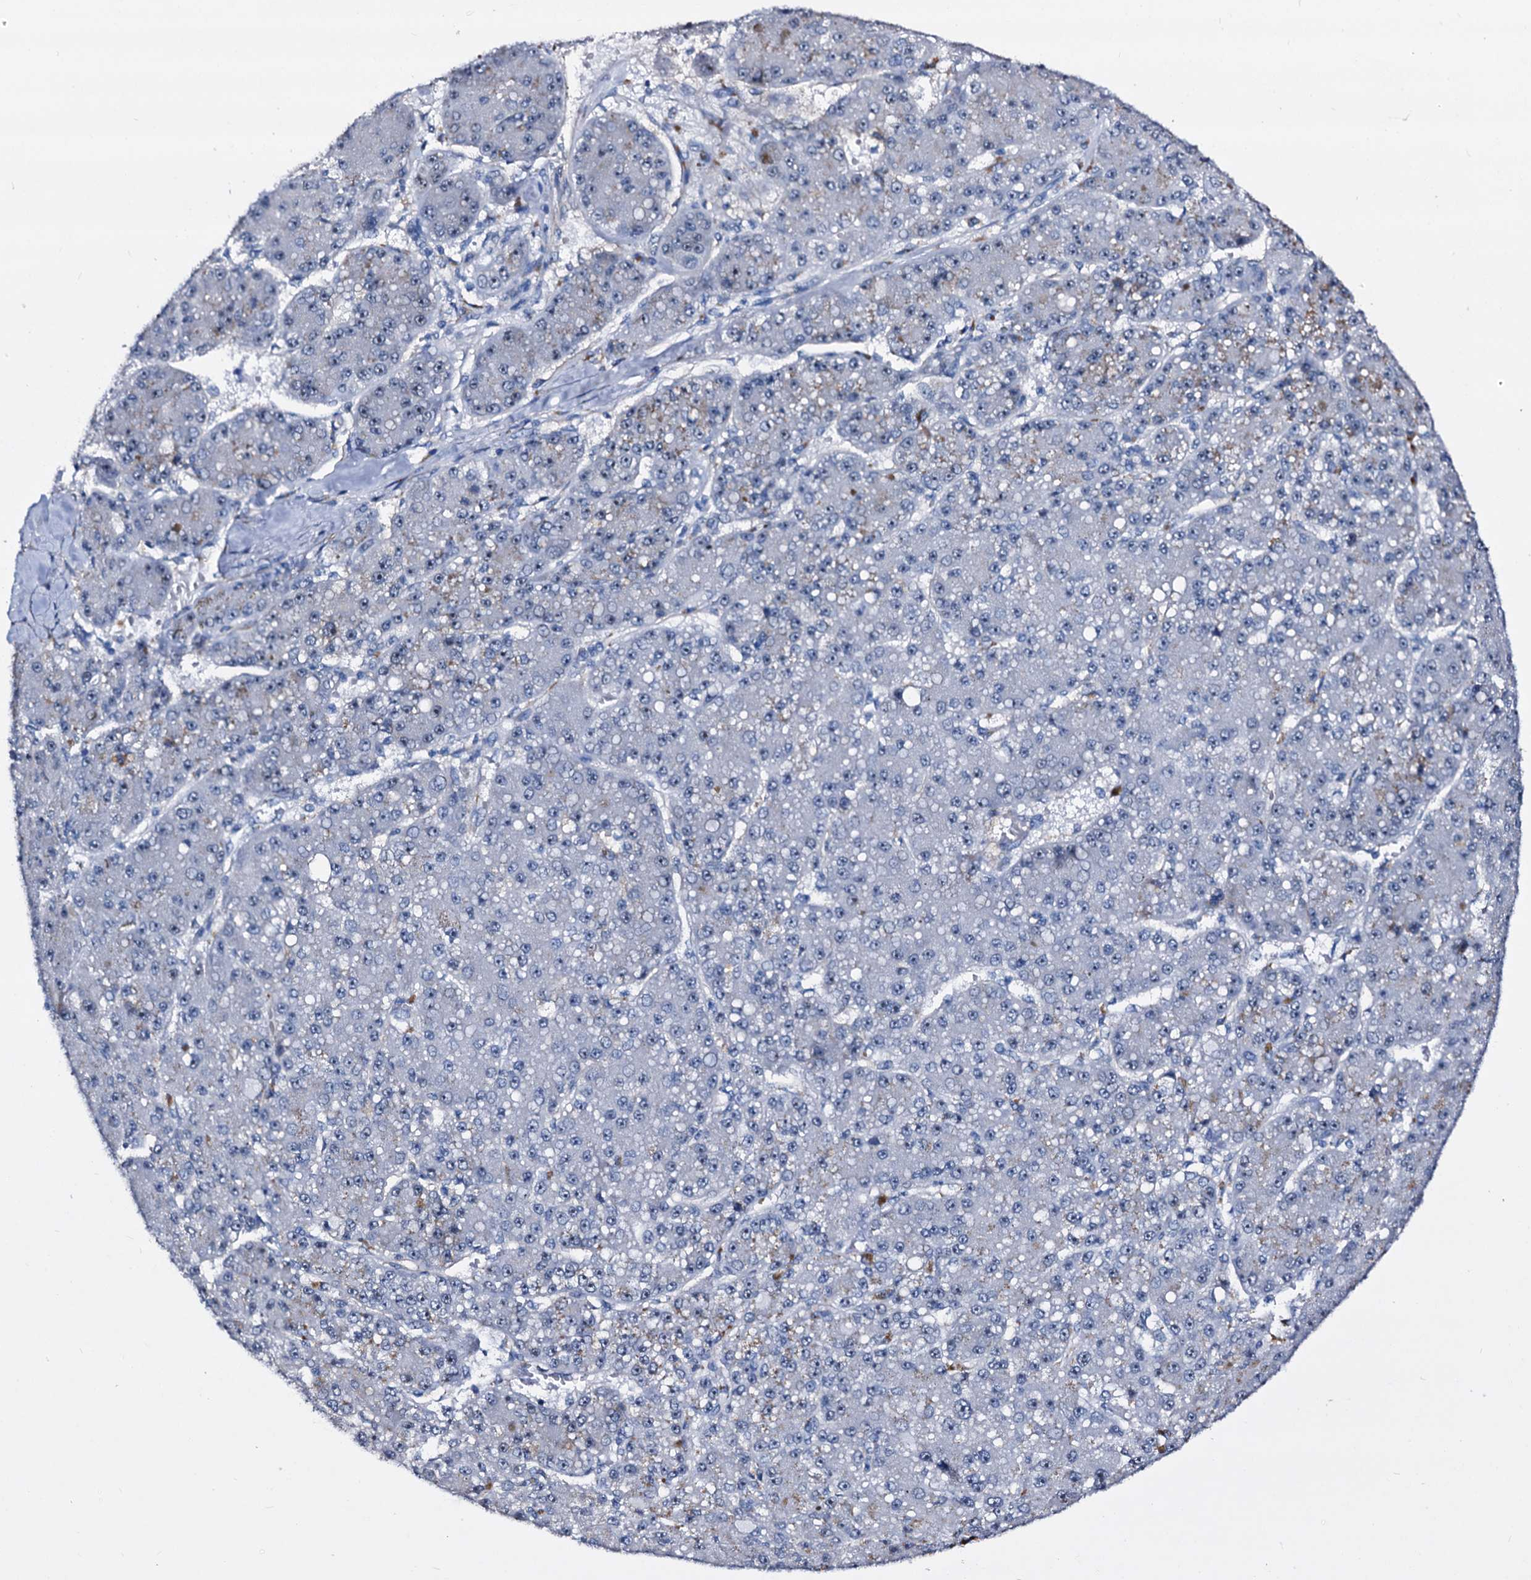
{"staining": {"intensity": "negative", "quantity": "none", "location": "none"}, "tissue": "liver cancer", "cell_type": "Tumor cells", "image_type": "cancer", "snomed": [{"axis": "morphology", "description": "Carcinoma, Hepatocellular, NOS"}, {"axis": "topography", "description": "Liver"}], "caption": "There is no significant expression in tumor cells of liver hepatocellular carcinoma.", "gene": "EMG1", "patient": {"sex": "male", "age": 67}}